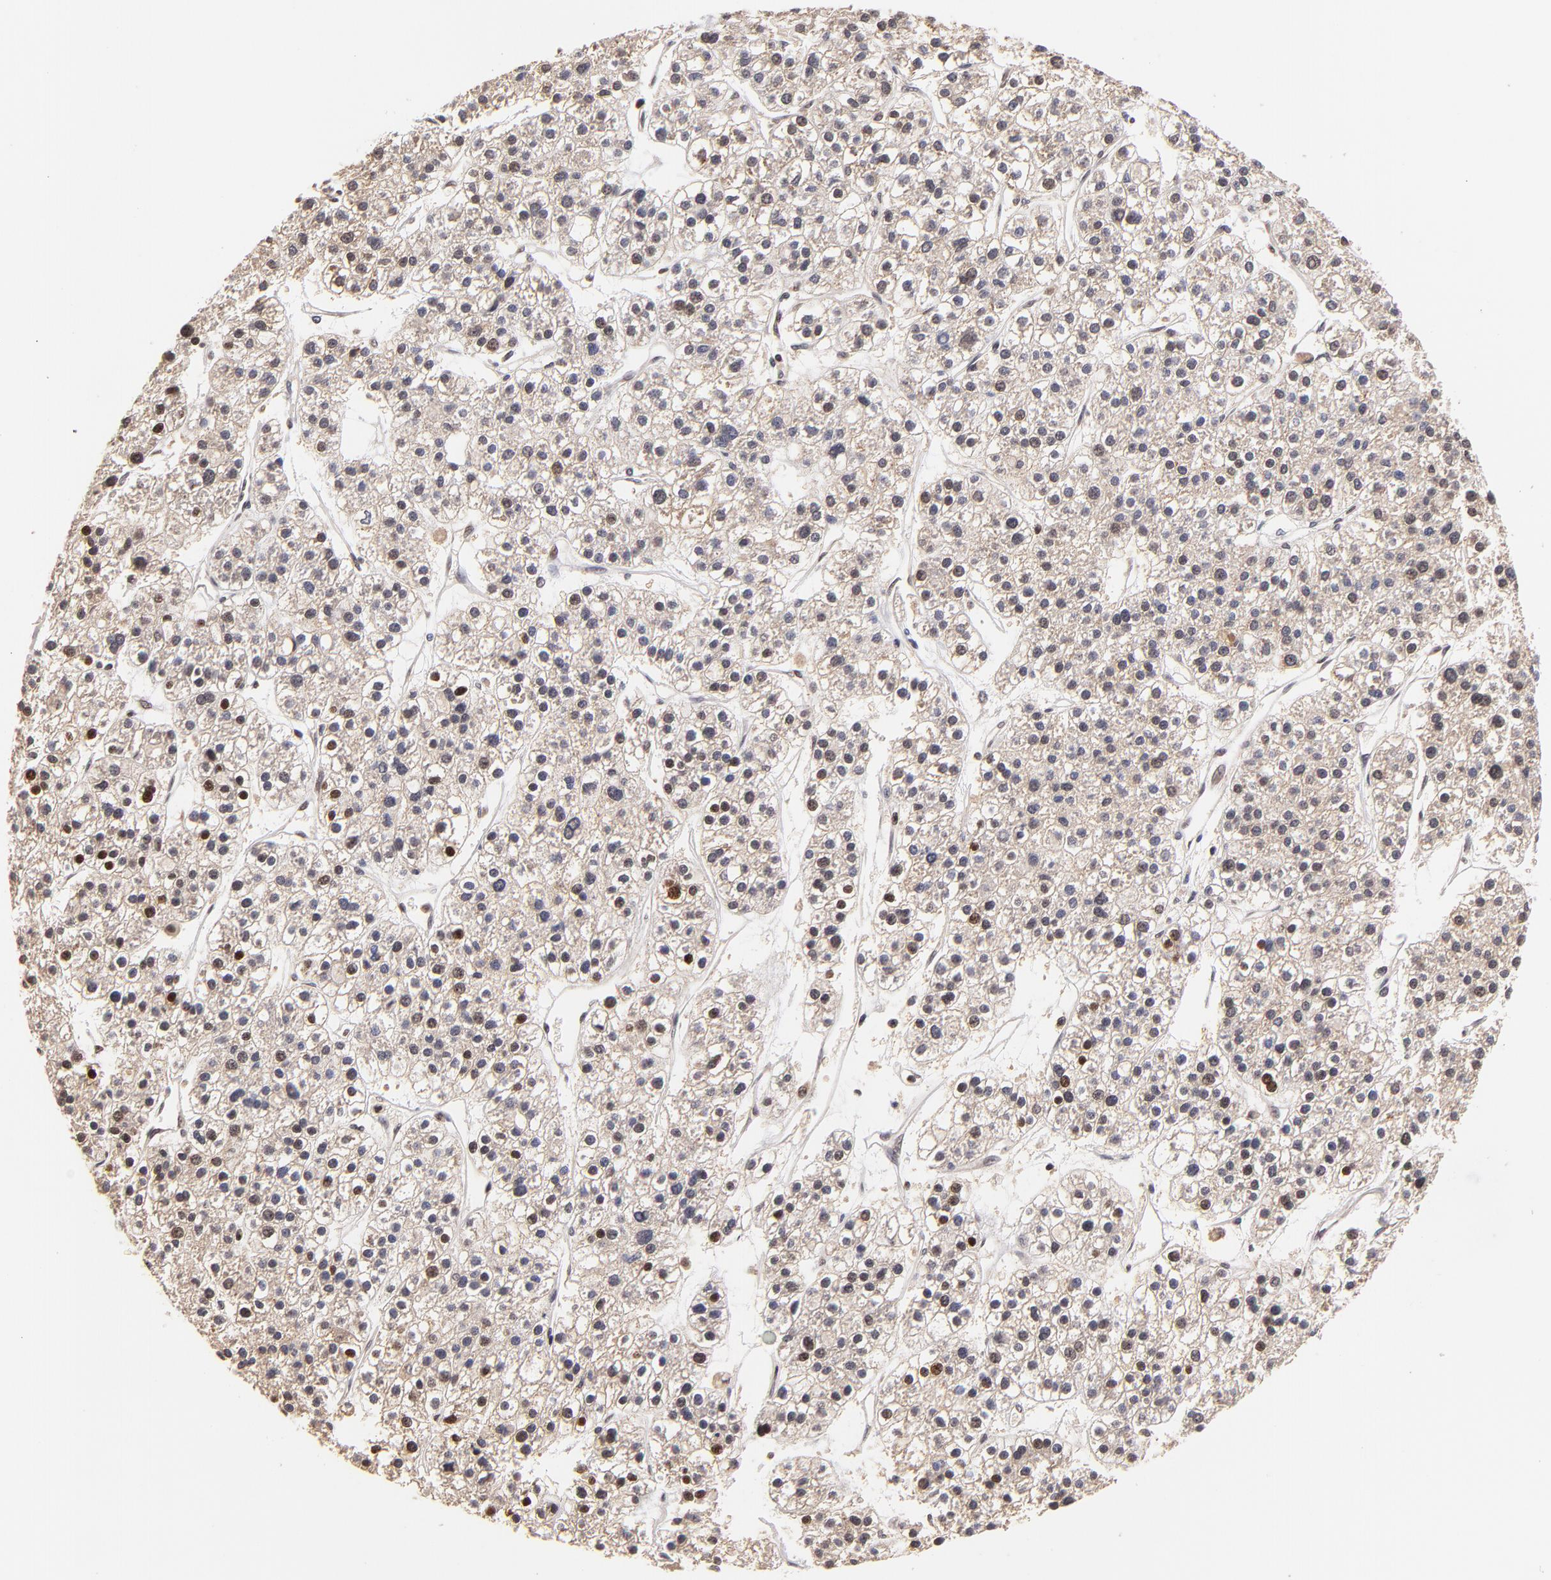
{"staining": {"intensity": "strong", "quantity": ">75%", "location": "cytoplasmic/membranous,nuclear"}, "tissue": "liver cancer", "cell_type": "Tumor cells", "image_type": "cancer", "snomed": [{"axis": "morphology", "description": "Carcinoma, Hepatocellular, NOS"}, {"axis": "topography", "description": "Liver"}], "caption": "An image showing strong cytoplasmic/membranous and nuclear expression in about >75% of tumor cells in liver cancer (hepatocellular carcinoma), as visualized by brown immunohistochemical staining.", "gene": "WDR25", "patient": {"sex": "female", "age": 85}}